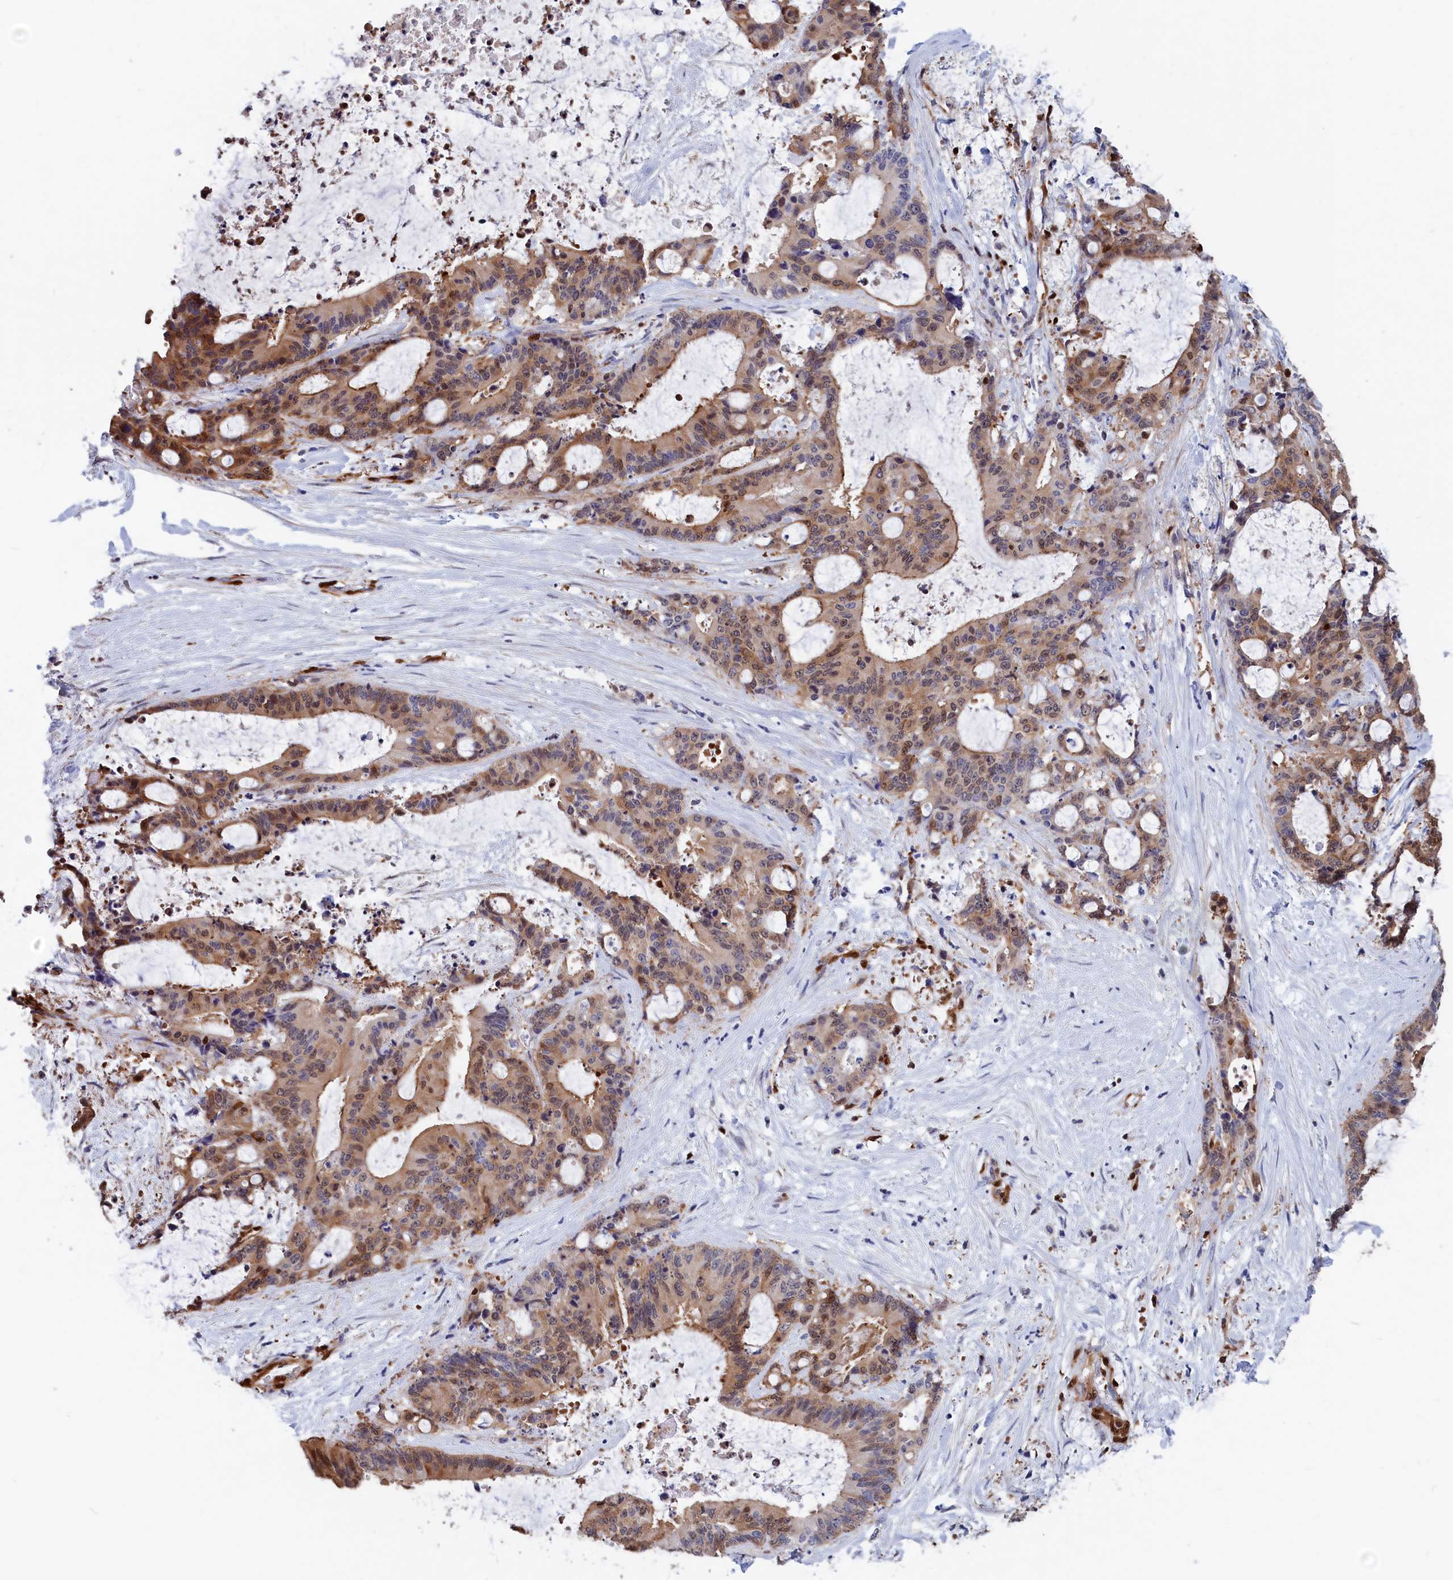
{"staining": {"intensity": "moderate", "quantity": ">75%", "location": "cytoplasmic/membranous,nuclear"}, "tissue": "liver cancer", "cell_type": "Tumor cells", "image_type": "cancer", "snomed": [{"axis": "morphology", "description": "Normal tissue, NOS"}, {"axis": "morphology", "description": "Cholangiocarcinoma"}, {"axis": "topography", "description": "Liver"}, {"axis": "topography", "description": "Peripheral nerve tissue"}], "caption": "The histopathology image displays immunohistochemical staining of liver cholangiocarcinoma. There is moderate cytoplasmic/membranous and nuclear staining is appreciated in approximately >75% of tumor cells.", "gene": "CRIP1", "patient": {"sex": "female", "age": 73}}